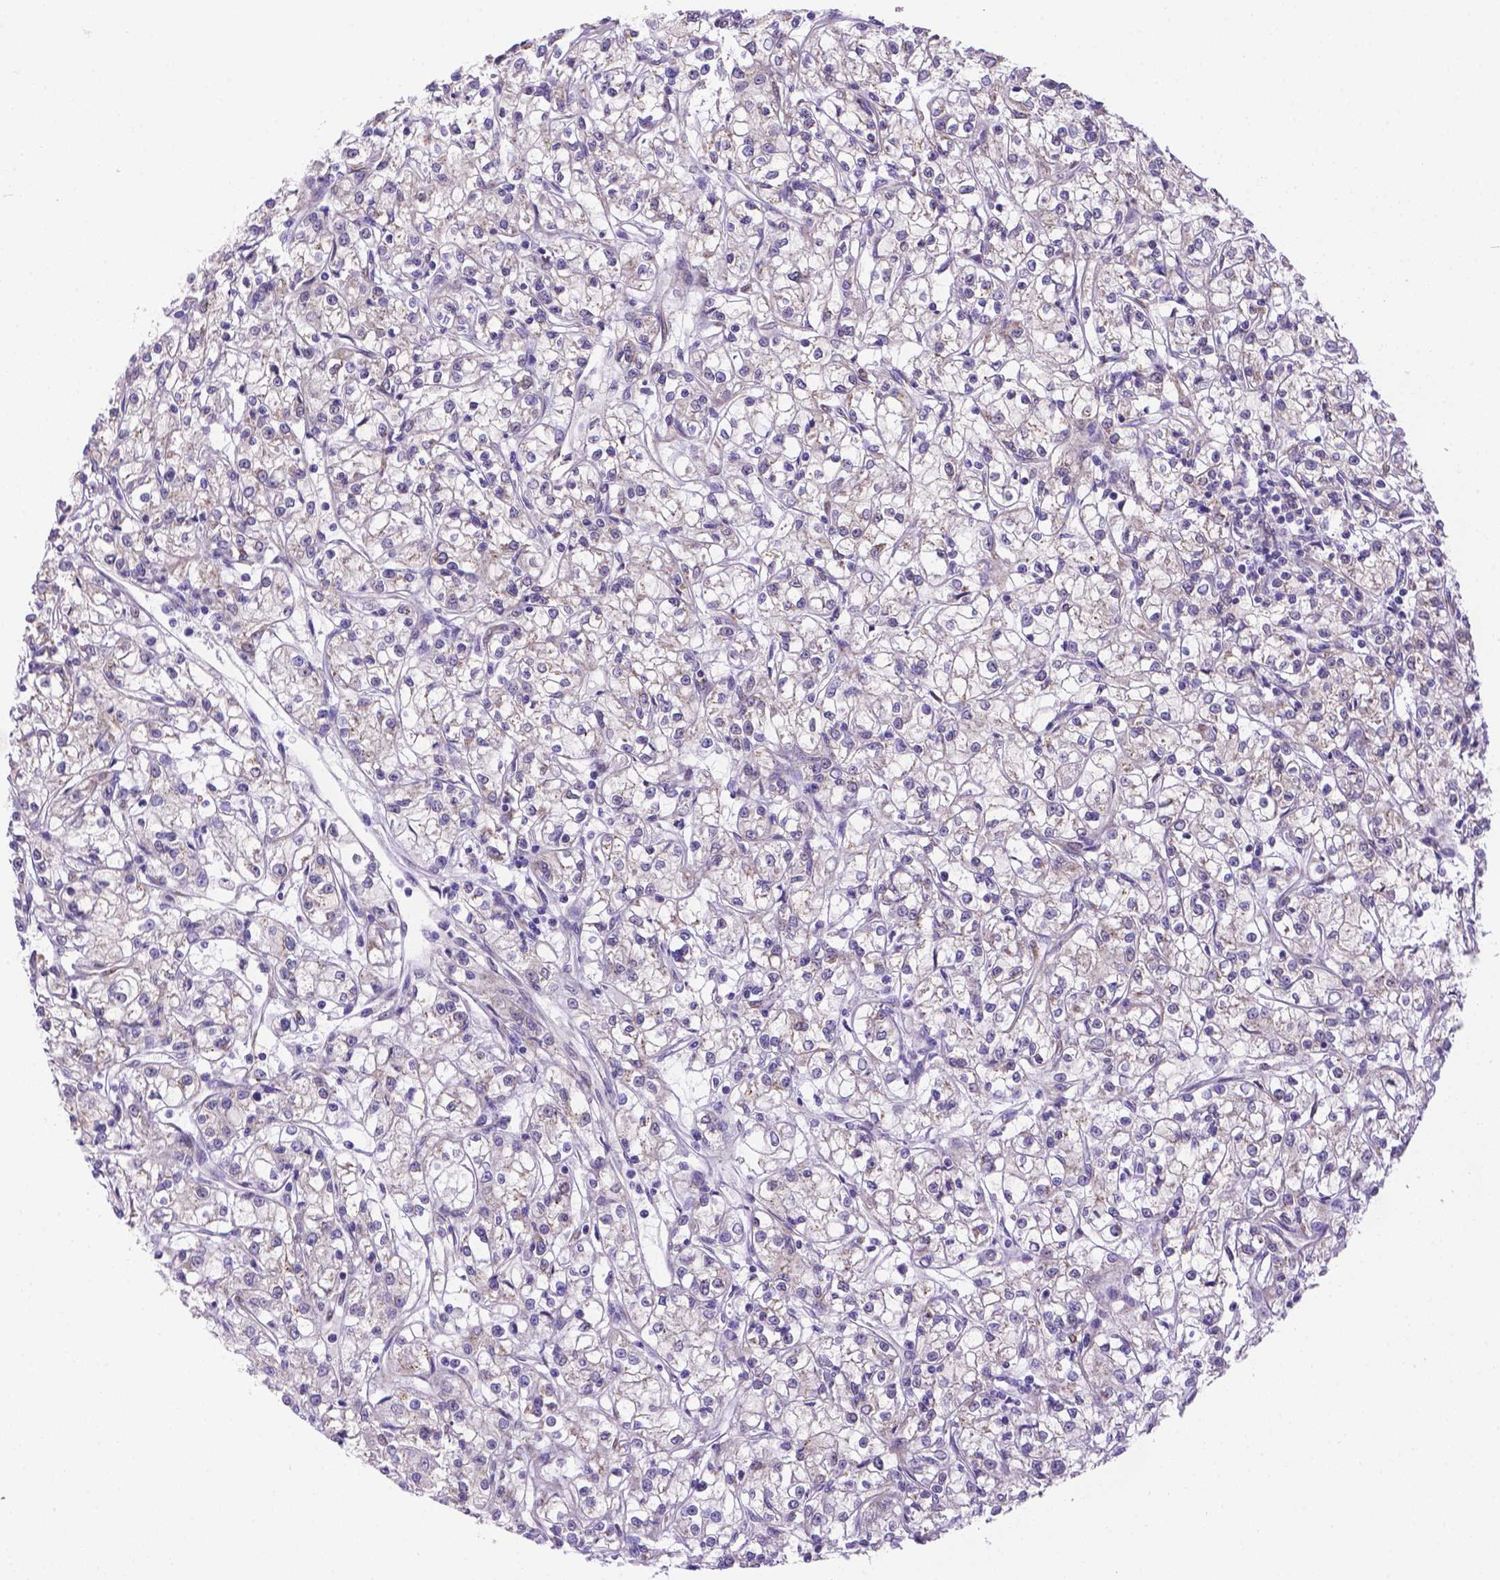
{"staining": {"intensity": "negative", "quantity": "none", "location": "none"}, "tissue": "renal cancer", "cell_type": "Tumor cells", "image_type": "cancer", "snomed": [{"axis": "morphology", "description": "Adenocarcinoma, NOS"}, {"axis": "topography", "description": "Kidney"}], "caption": "Immunohistochemical staining of renal adenocarcinoma demonstrates no significant staining in tumor cells.", "gene": "YAP1", "patient": {"sex": "female", "age": 59}}